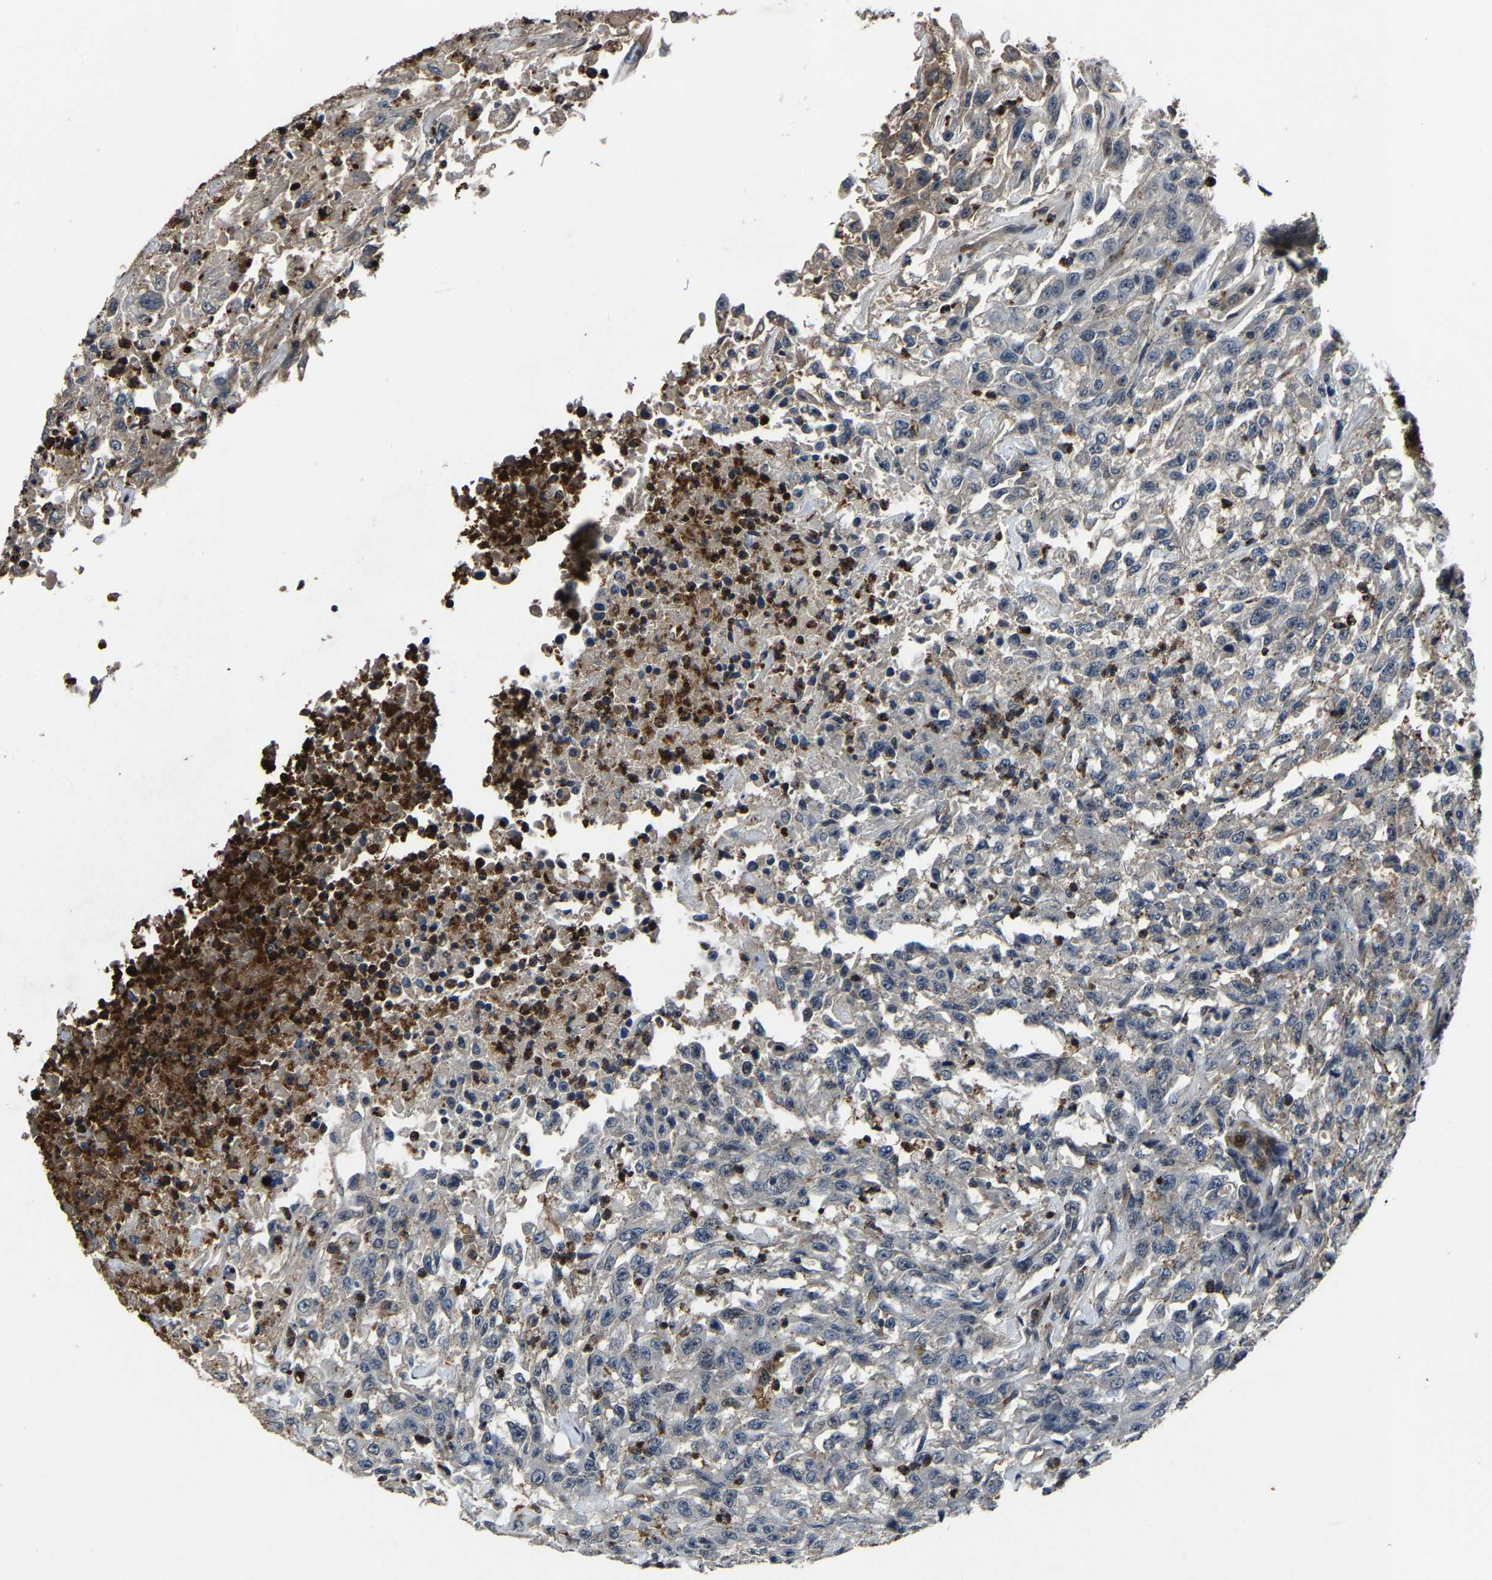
{"staining": {"intensity": "negative", "quantity": "none", "location": "none"}, "tissue": "urothelial cancer", "cell_type": "Tumor cells", "image_type": "cancer", "snomed": [{"axis": "morphology", "description": "Urothelial carcinoma, High grade"}, {"axis": "topography", "description": "Urinary bladder"}], "caption": "Tumor cells are negative for brown protein staining in urothelial carcinoma (high-grade). (DAB (3,3'-diaminobenzidine) IHC, high magnification).", "gene": "PCNX2", "patient": {"sex": "male", "age": 46}}